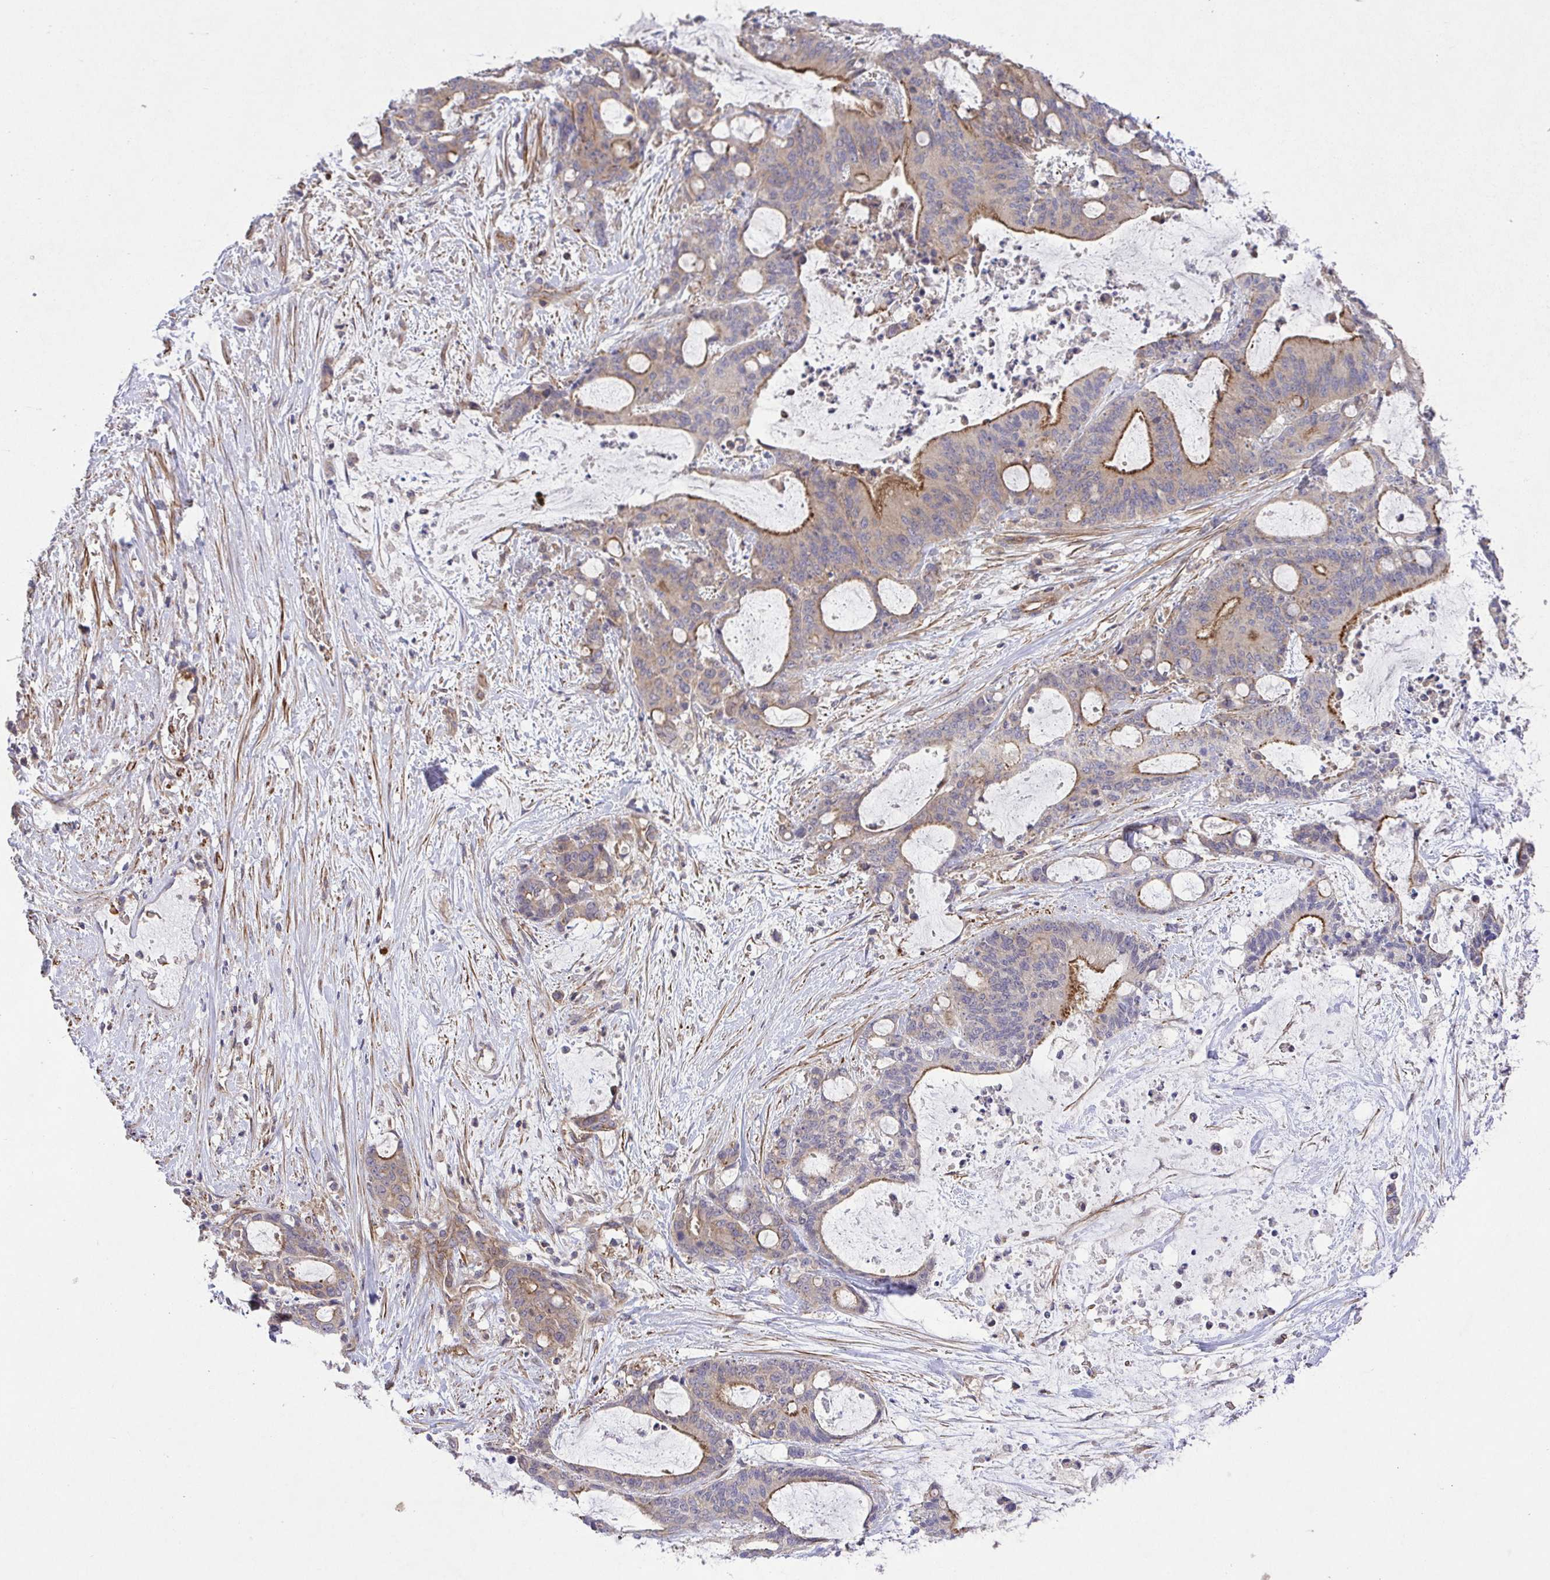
{"staining": {"intensity": "moderate", "quantity": "25%-75%", "location": "cytoplasmic/membranous"}, "tissue": "liver cancer", "cell_type": "Tumor cells", "image_type": "cancer", "snomed": [{"axis": "morphology", "description": "Normal tissue, NOS"}, {"axis": "morphology", "description": "Cholangiocarcinoma"}, {"axis": "topography", "description": "Liver"}, {"axis": "topography", "description": "Peripheral nerve tissue"}], "caption": "Immunohistochemistry (IHC) (DAB) staining of human liver cancer displays moderate cytoplasmic/membranous protein positivity in approximately 25%-75% of tumor cells. The staining was performed using DAB, with brown indicating positive protein expression. Nuclei are stained blue with hematoxylin.", "gene": "IDE", "patient": {"sex": "female", "age": 73}}